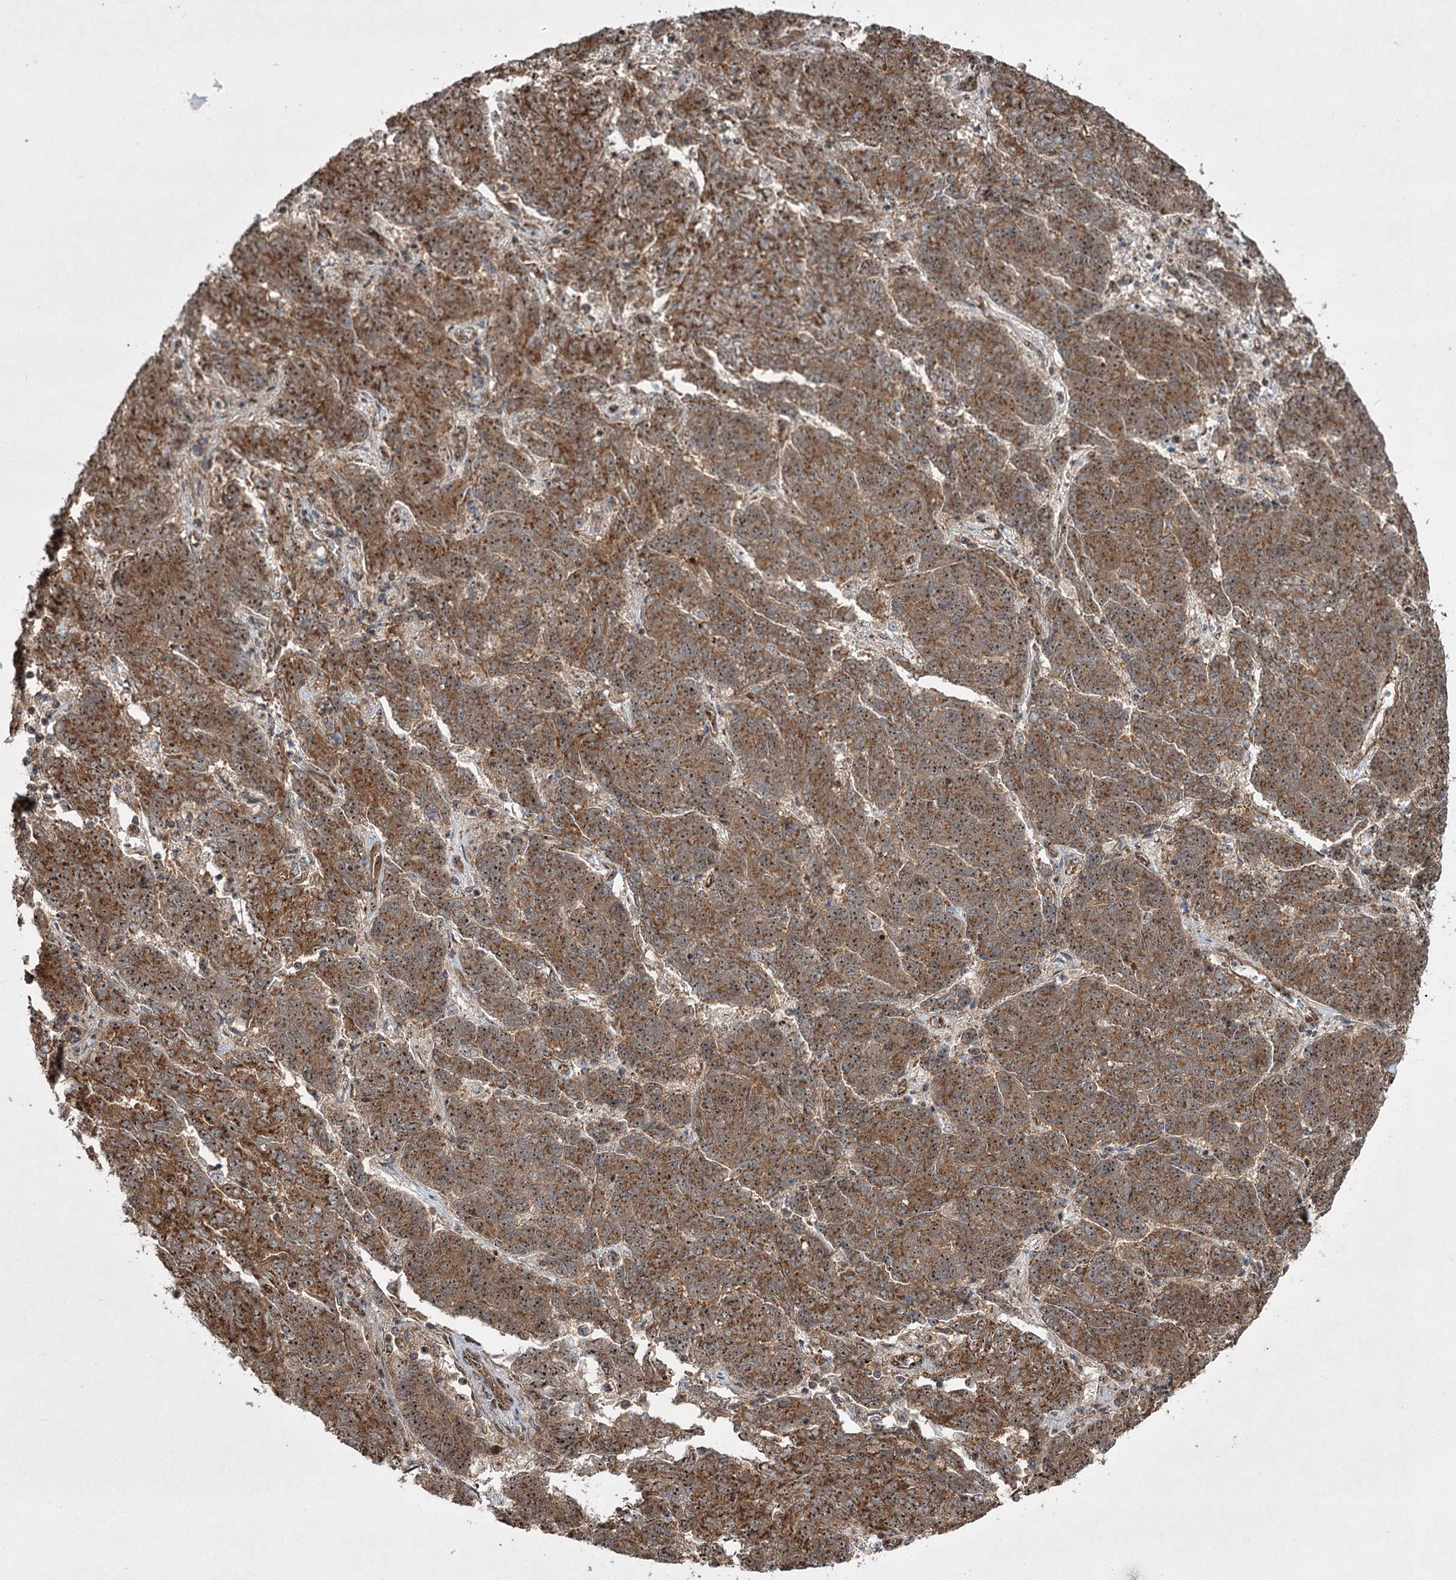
{"staining": {"intensity": "strong", "quantity": ">75%", "location": "cytoplasmic/membranous,nuclear"}, "tissue": "endometrial cancer", "cell_type": "Tumor cells", "image_type": "cancer", "snomed": [{"axis": "morphology", "description": "Adenocarcinoma, NOS"}, {"axis": "topography", "description": "Endometrium"}], "caption": "Endometrial adenocarcinoma tissue exhibits strong cytoplasmic/membranous and nuclear expression in about >75% of tumor cells The protein is shown in brown color, while the nuclei are stained blue.", "gene": "SERINC5", "patient": {"sex": "female", "age": 80}}